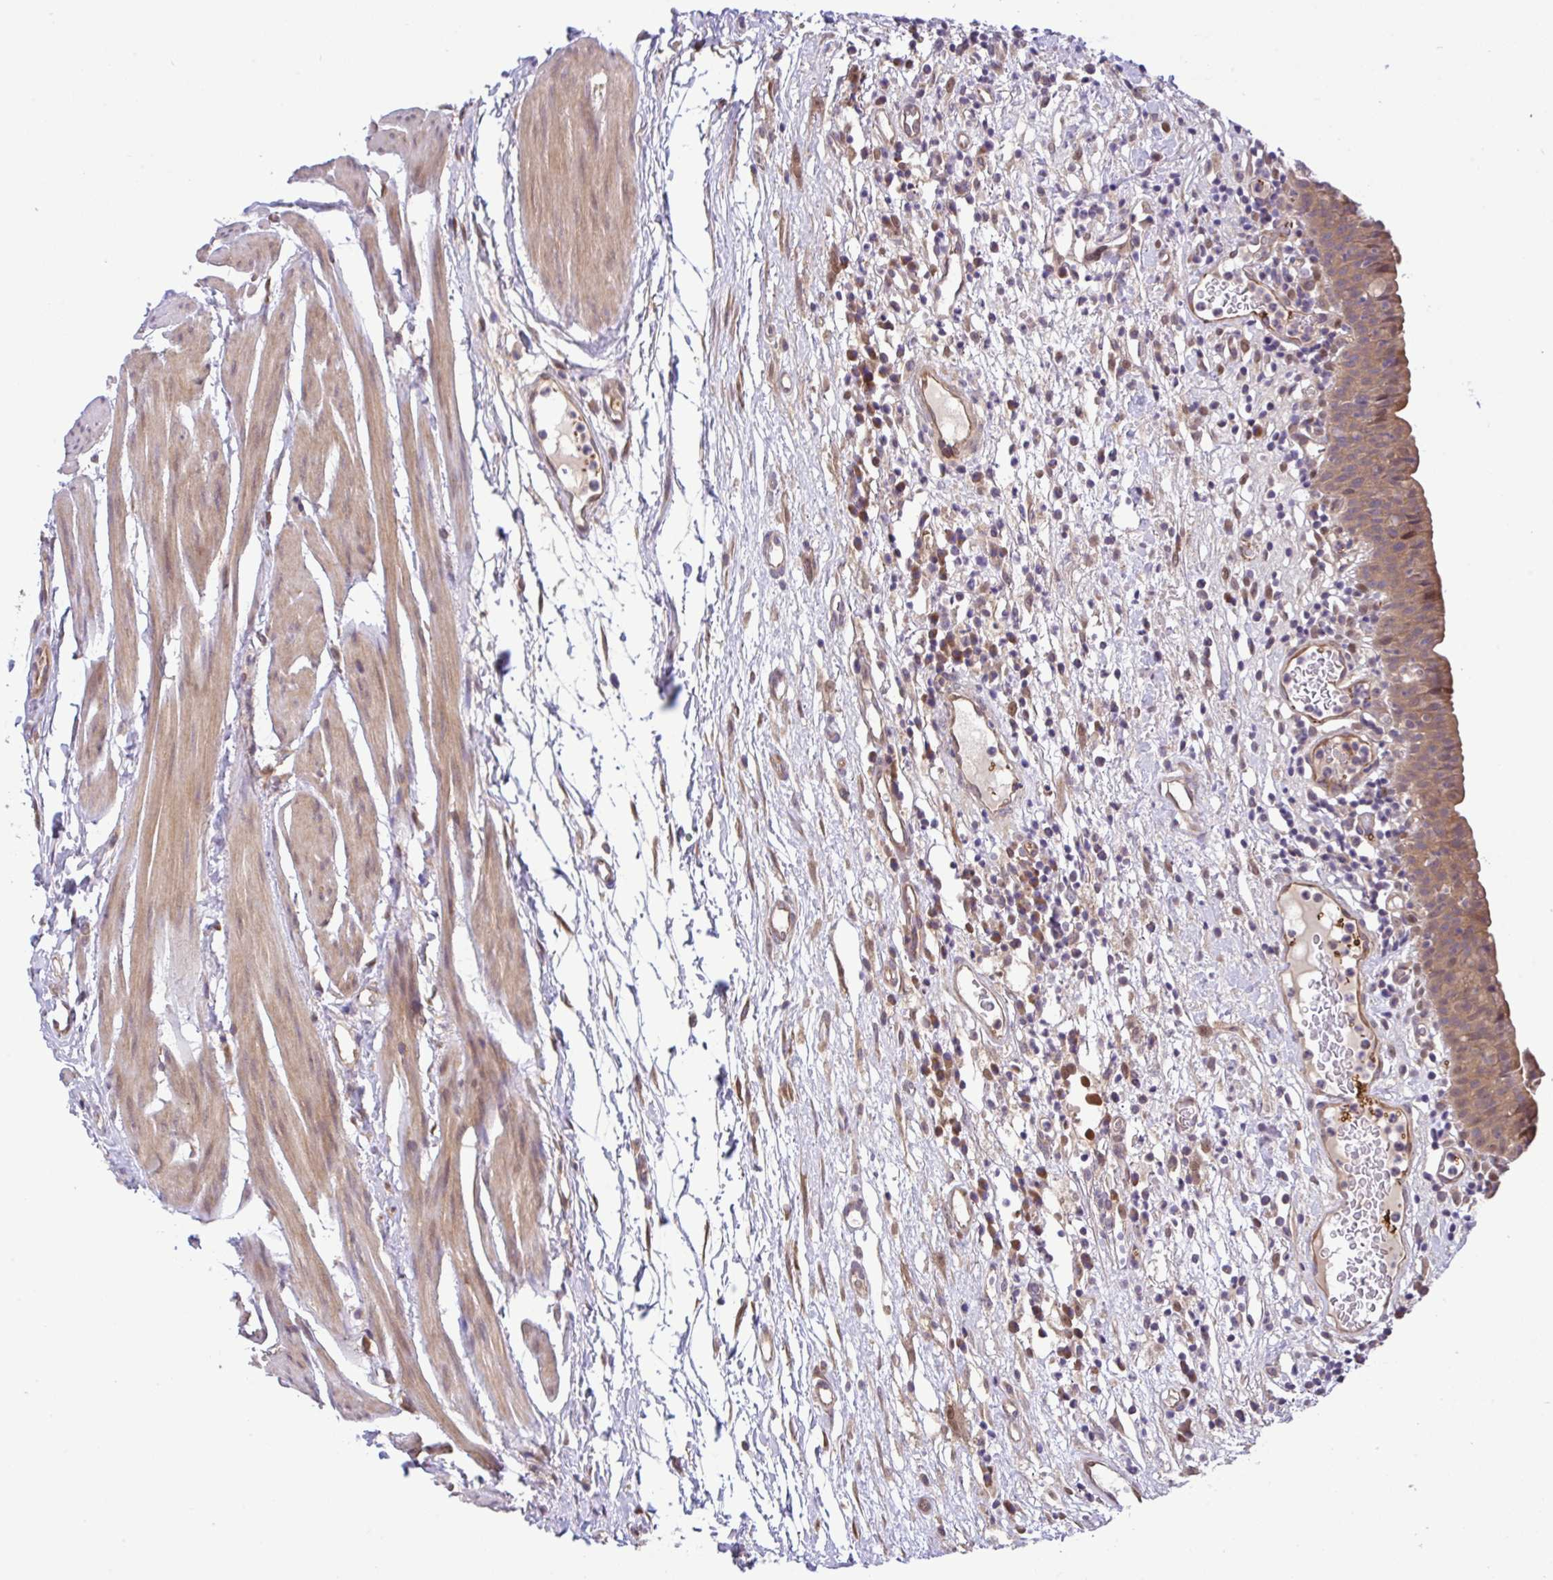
{"staining": {"intensity": "moderate", "quantity": ">75%", "location": "cytoplasmic/membranous,nuclear"}, "tissue": "urinary bladder", "cell_type": "Urothelial cells", "image_type": "normal", "snomed": [{"axis": "morphology", "description": "Normal tissue, NOS"}, {"axis": "morphology", "description": "Inflammation, NOS"}, {"axis": "topography", "description": "Urinary bladder"}], "caption": "Immunohistochemical staining of unremarkable human urinary bladder exhibits moderate cytoplasmic/membranous,nuclear protein staining in approximately >75% of urothelial cells. (DAB (3,3'-diaminobenzidine) = brown stain, brightfield microscopy at high magnification).", "gene": "UBE4A", "patient": {"sex": "male", "age": 57}}